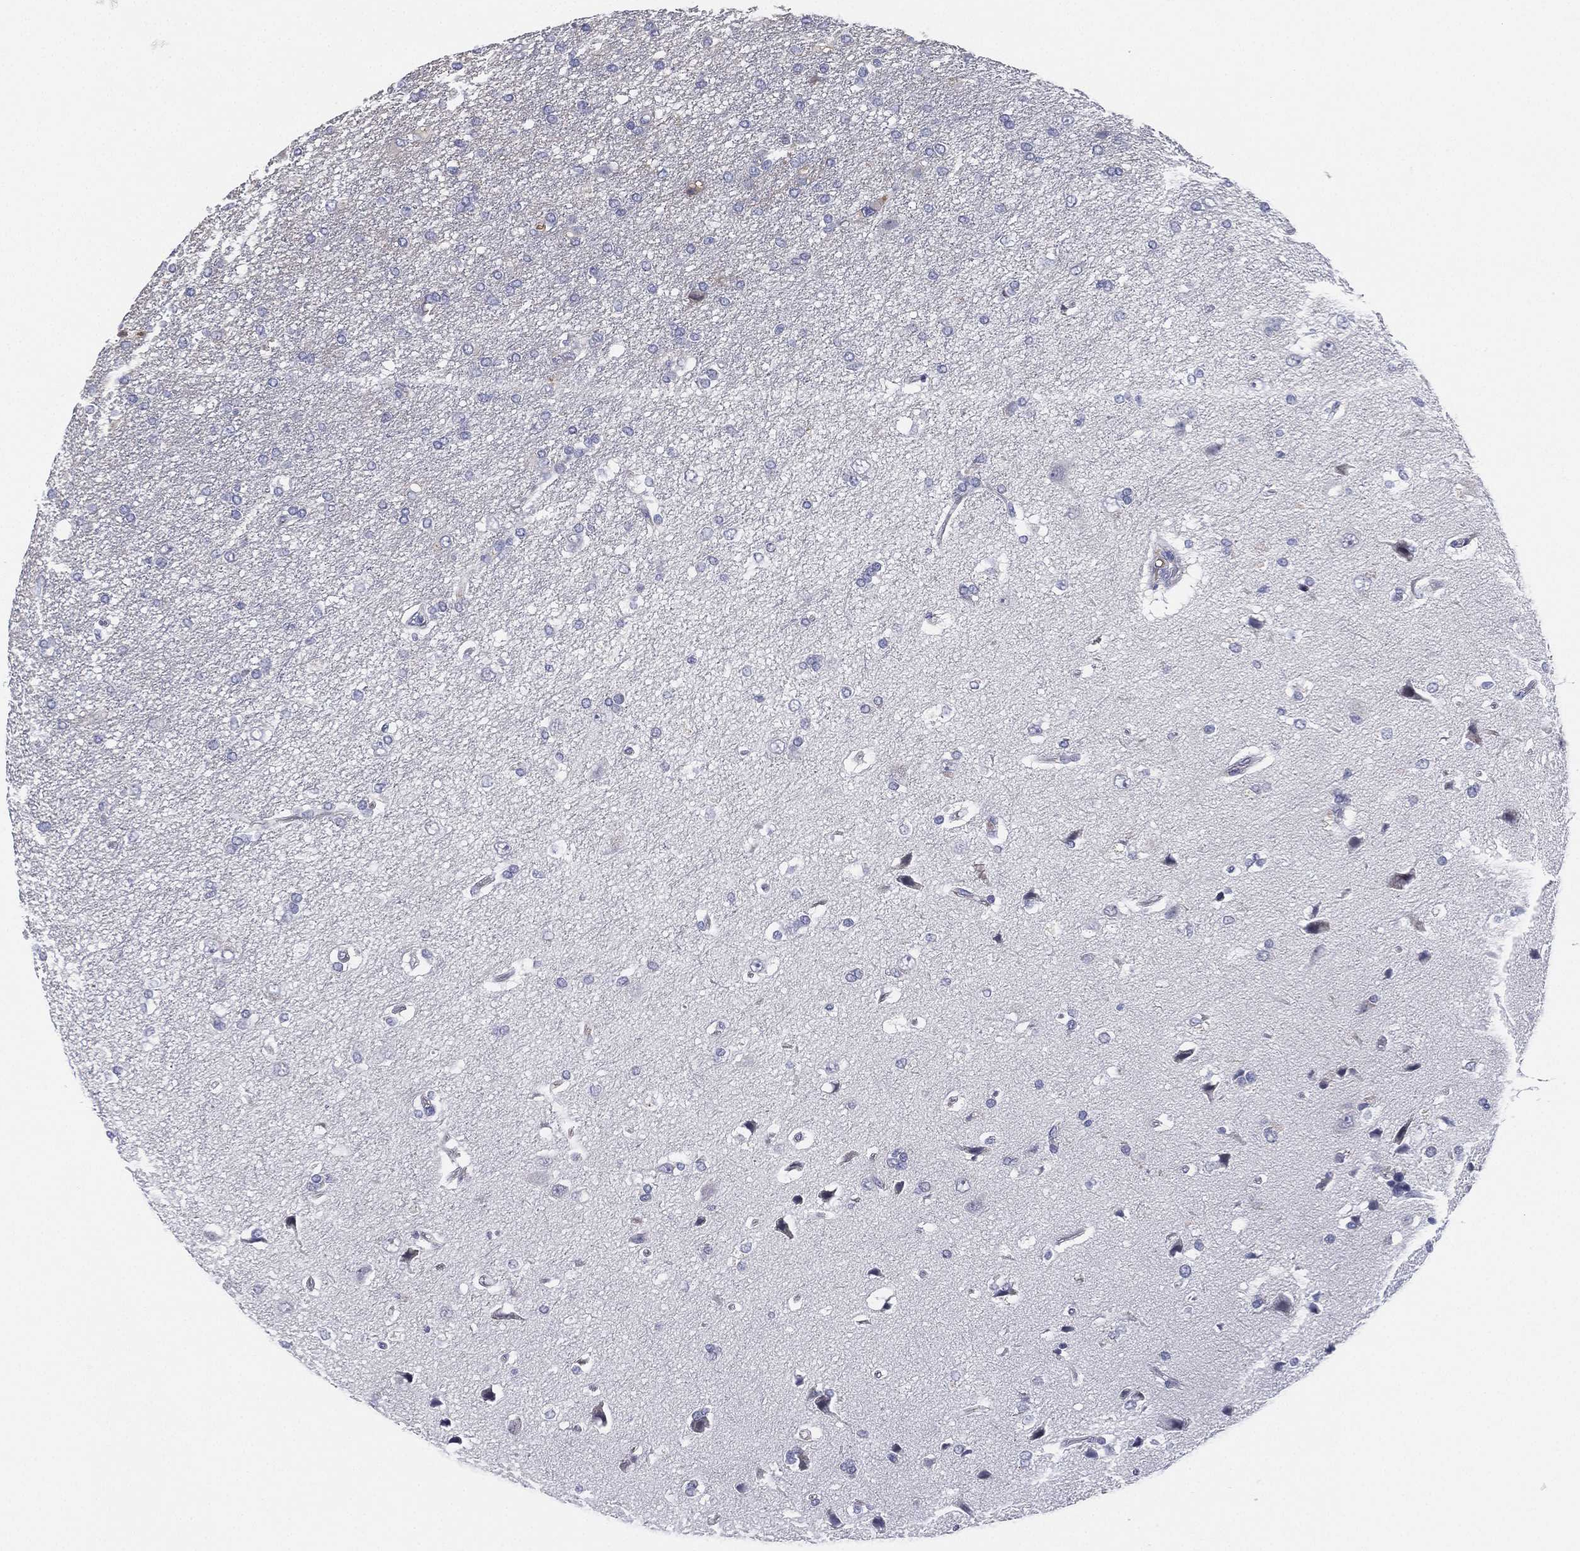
{"staining": {"intensity": "weak", "quantity": "<25%", "location": "cytoplasmic/membranous"}, "tissue": "glioma", "cell_type": "Tumor cells", "image_type": "cancer", "snomed": [{"axis": "morphology", "description": "Glioma, malignant, High grade"}, {"axis": "topography", "description": "Brain"}], "caption": "Glioma stained for a protein using IHC reveals no staining tumor cells.", "gene": "MLF1", "patient": {"sex": "female", "age": 63}}